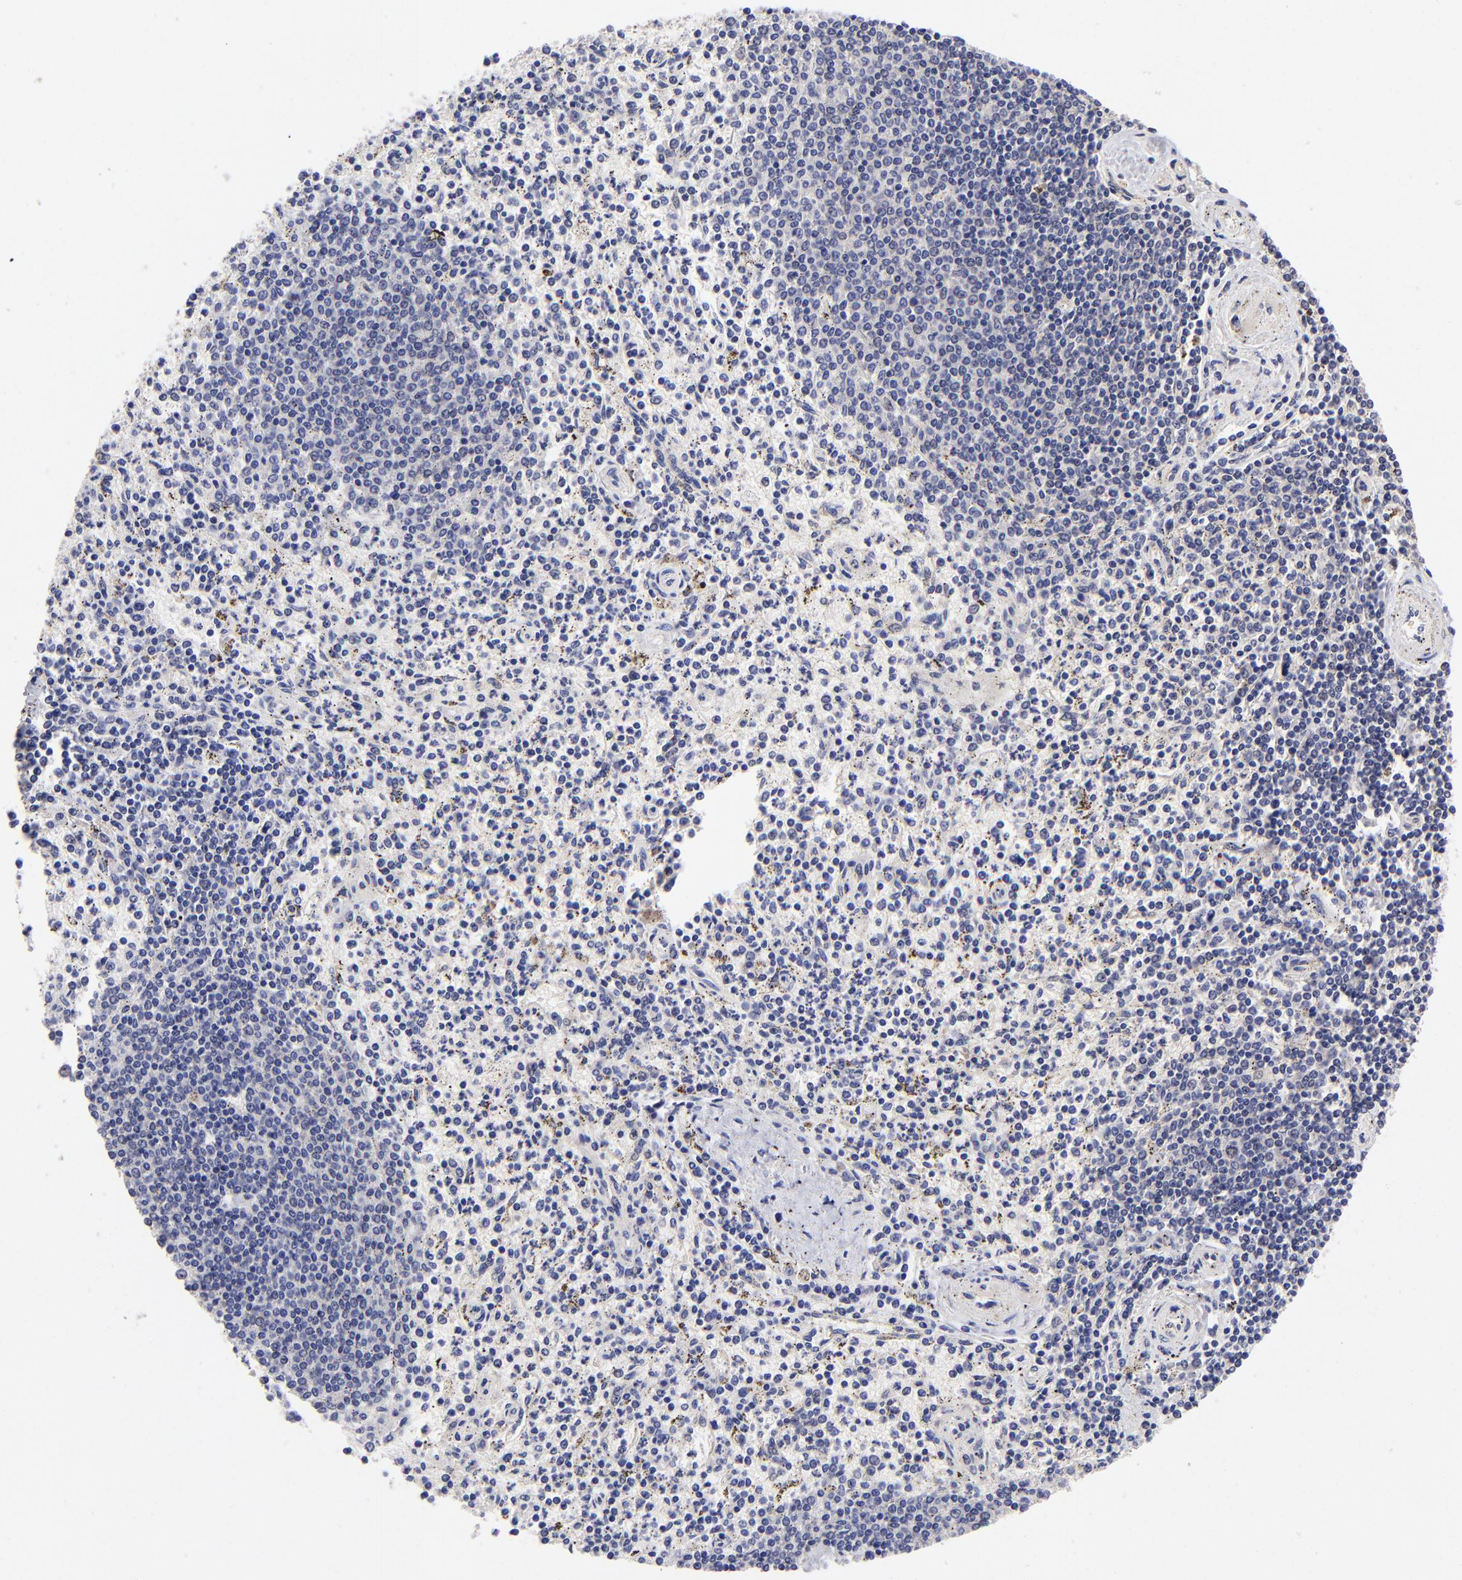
{"staining": {"intensity": "negative", "quantity": "none", "location": "none"}, "tissue": "spleen", "cell_type": "Cells in red pulp", "image_type": "normal", "snomed": [{"axis": "morphology", "description": "Normal tissue, NOS"}, {"axis": "topography", "description": "Spleen"}], "caption": "Immunohistochemical staining of normal spleen reveals no significant staining in cells in red pulp. (Brightfield microscopy of DAB immunohistochemistry at high magnification).", "gene": "DNMT1", "patient": {"sex": "male", "age": 72}}